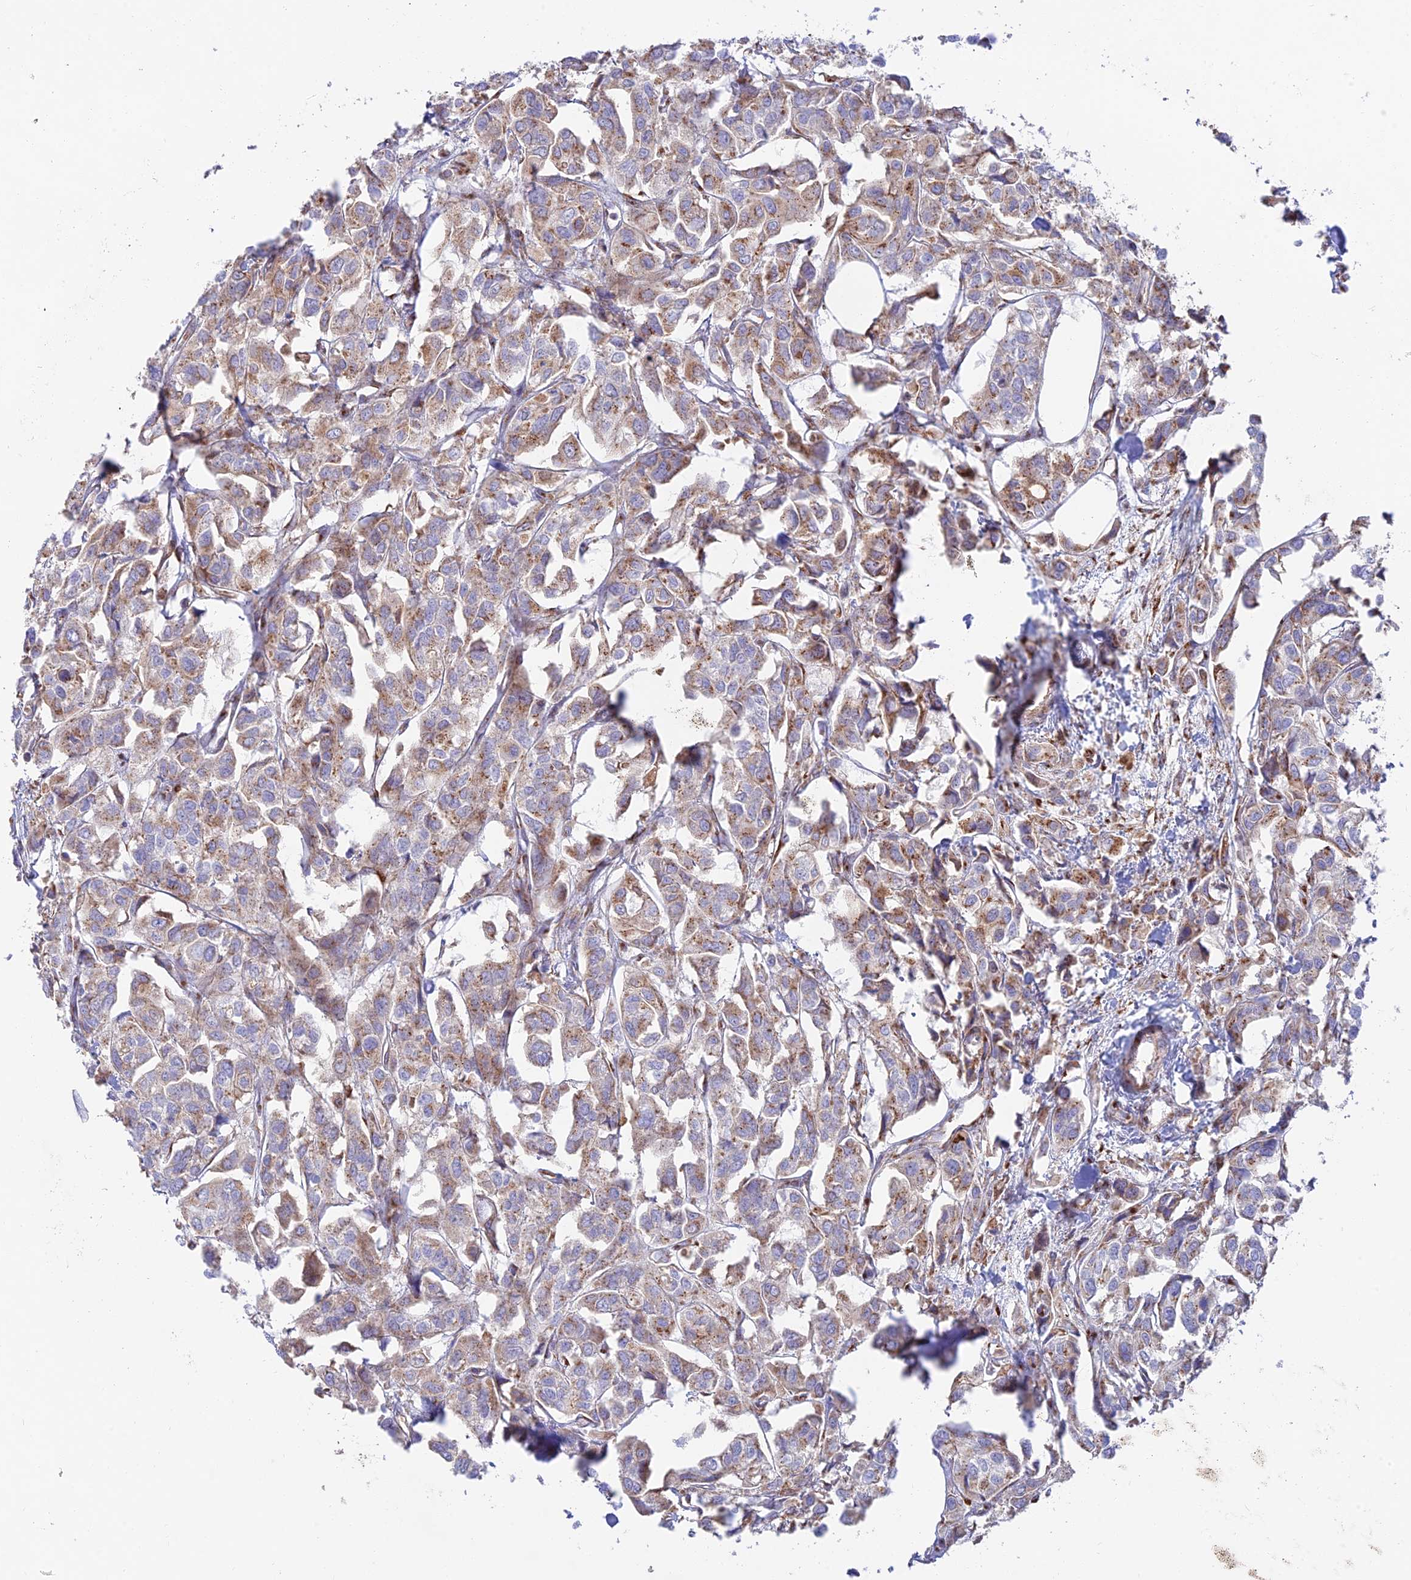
{"staining": {"intensity": "moderate", "quantity": ">75%", "location": "cytoplasmic/membranous"}, "tissue": "urothelial cancer", "cell_type": "Tumor cells", "image_type": "cancer", "snomed": [{"axis": "morphology", "description": "Urothelial carcinoma, High grade"}, {"axis": "topography", "description": "Urinary bladder"}], "caption": "This photomicrograph exhibits urothelial carcinoma (high-grade) stained with immunohistochemistry to label a protein in brown. The cytoplasmic/membranous of tumor cells show moderate positivity for the protein. Nuclei are counter-stained blue.", "gene": "GOLGA3", "patient": {"sex": "male", "age": 67}}